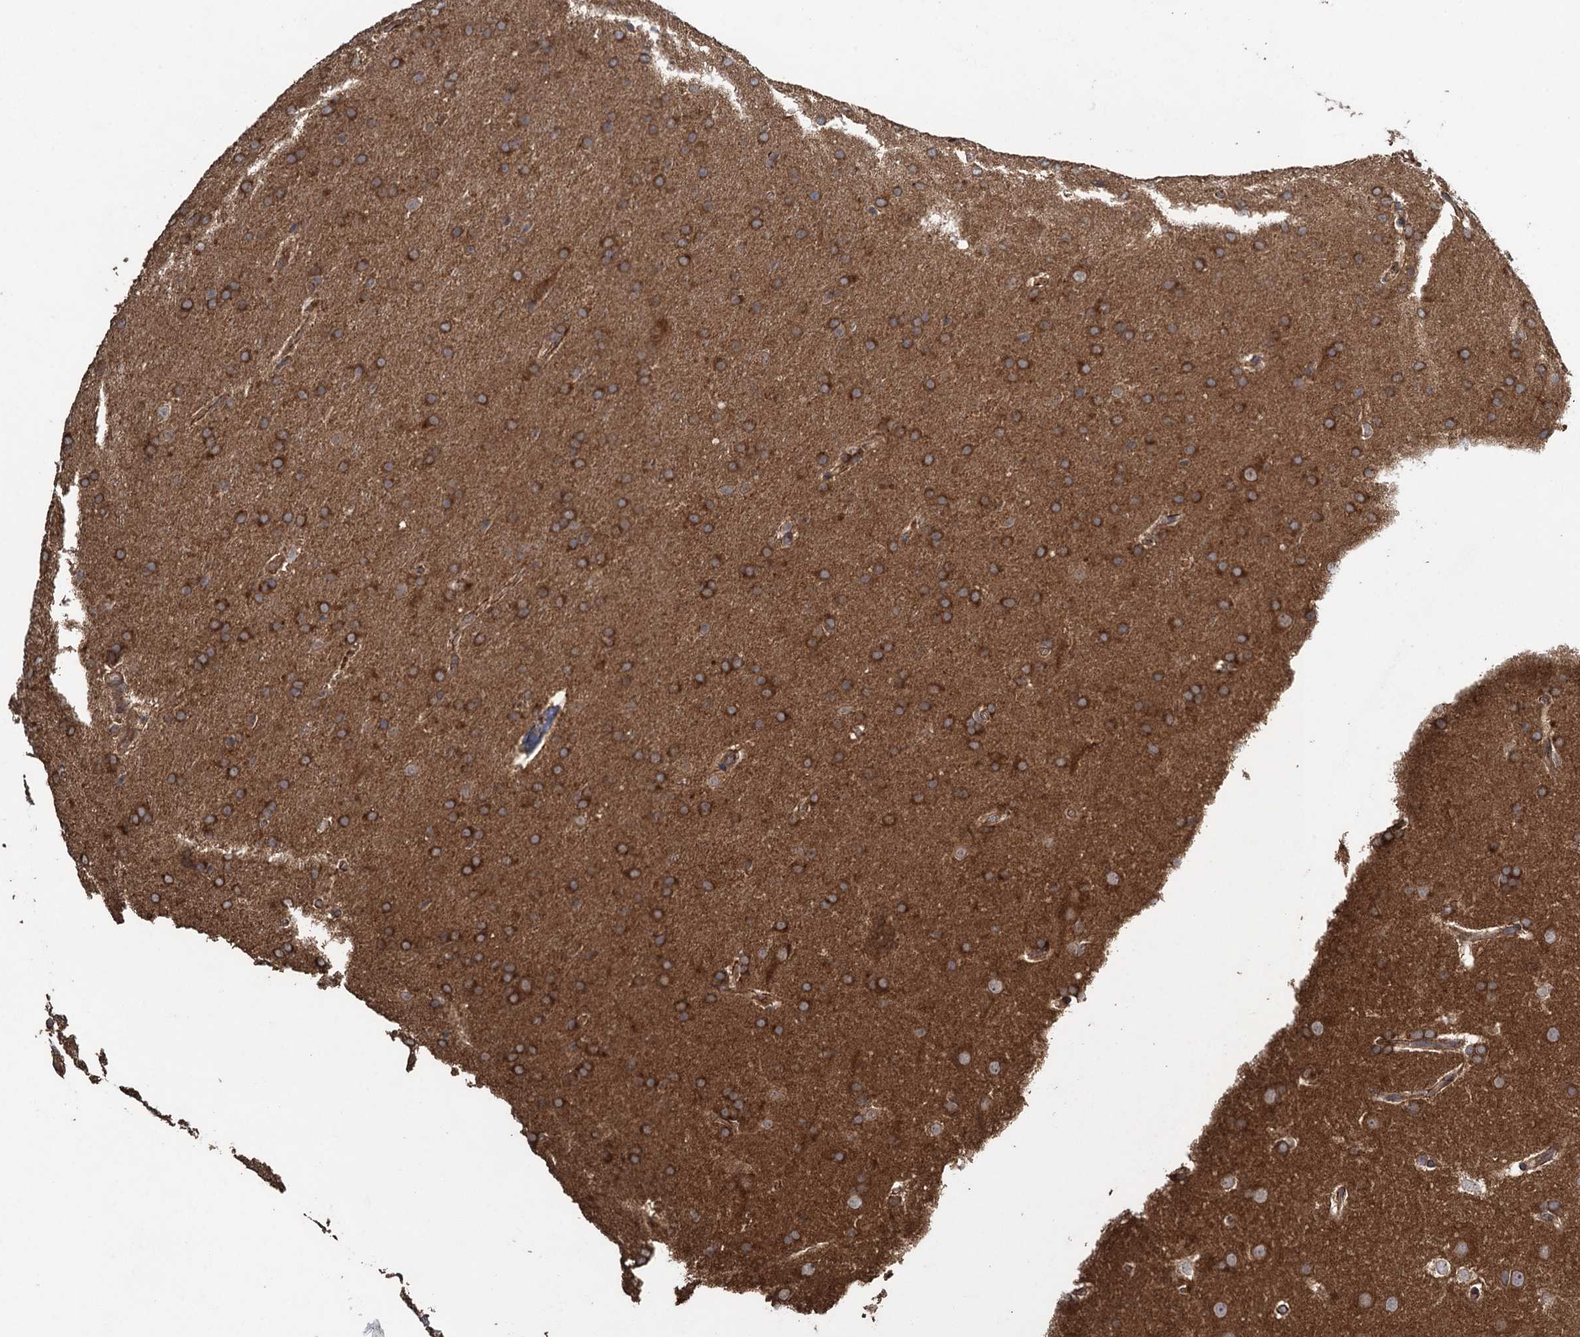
{"staining": {"intensity": "moderate", "quantity": ">75%", "location": "cytoplasmic/membranous"}, "tissue": "glioma", "cell_type": "Tumor cells", "image_type": "cancer", "snomed": [{"axis": "morphology", "description": "Glioma, malignant, Low grade"}, {"axis": "topography", "description": "Brain"}], "caption": "Tumor cells show medium levels of moderate cytoplasmic/membranous staining in about >75% of cells in malignant low-grade glioma.", "gene": "CNTN5", "patient": {"sex": "female", "age": 32}}